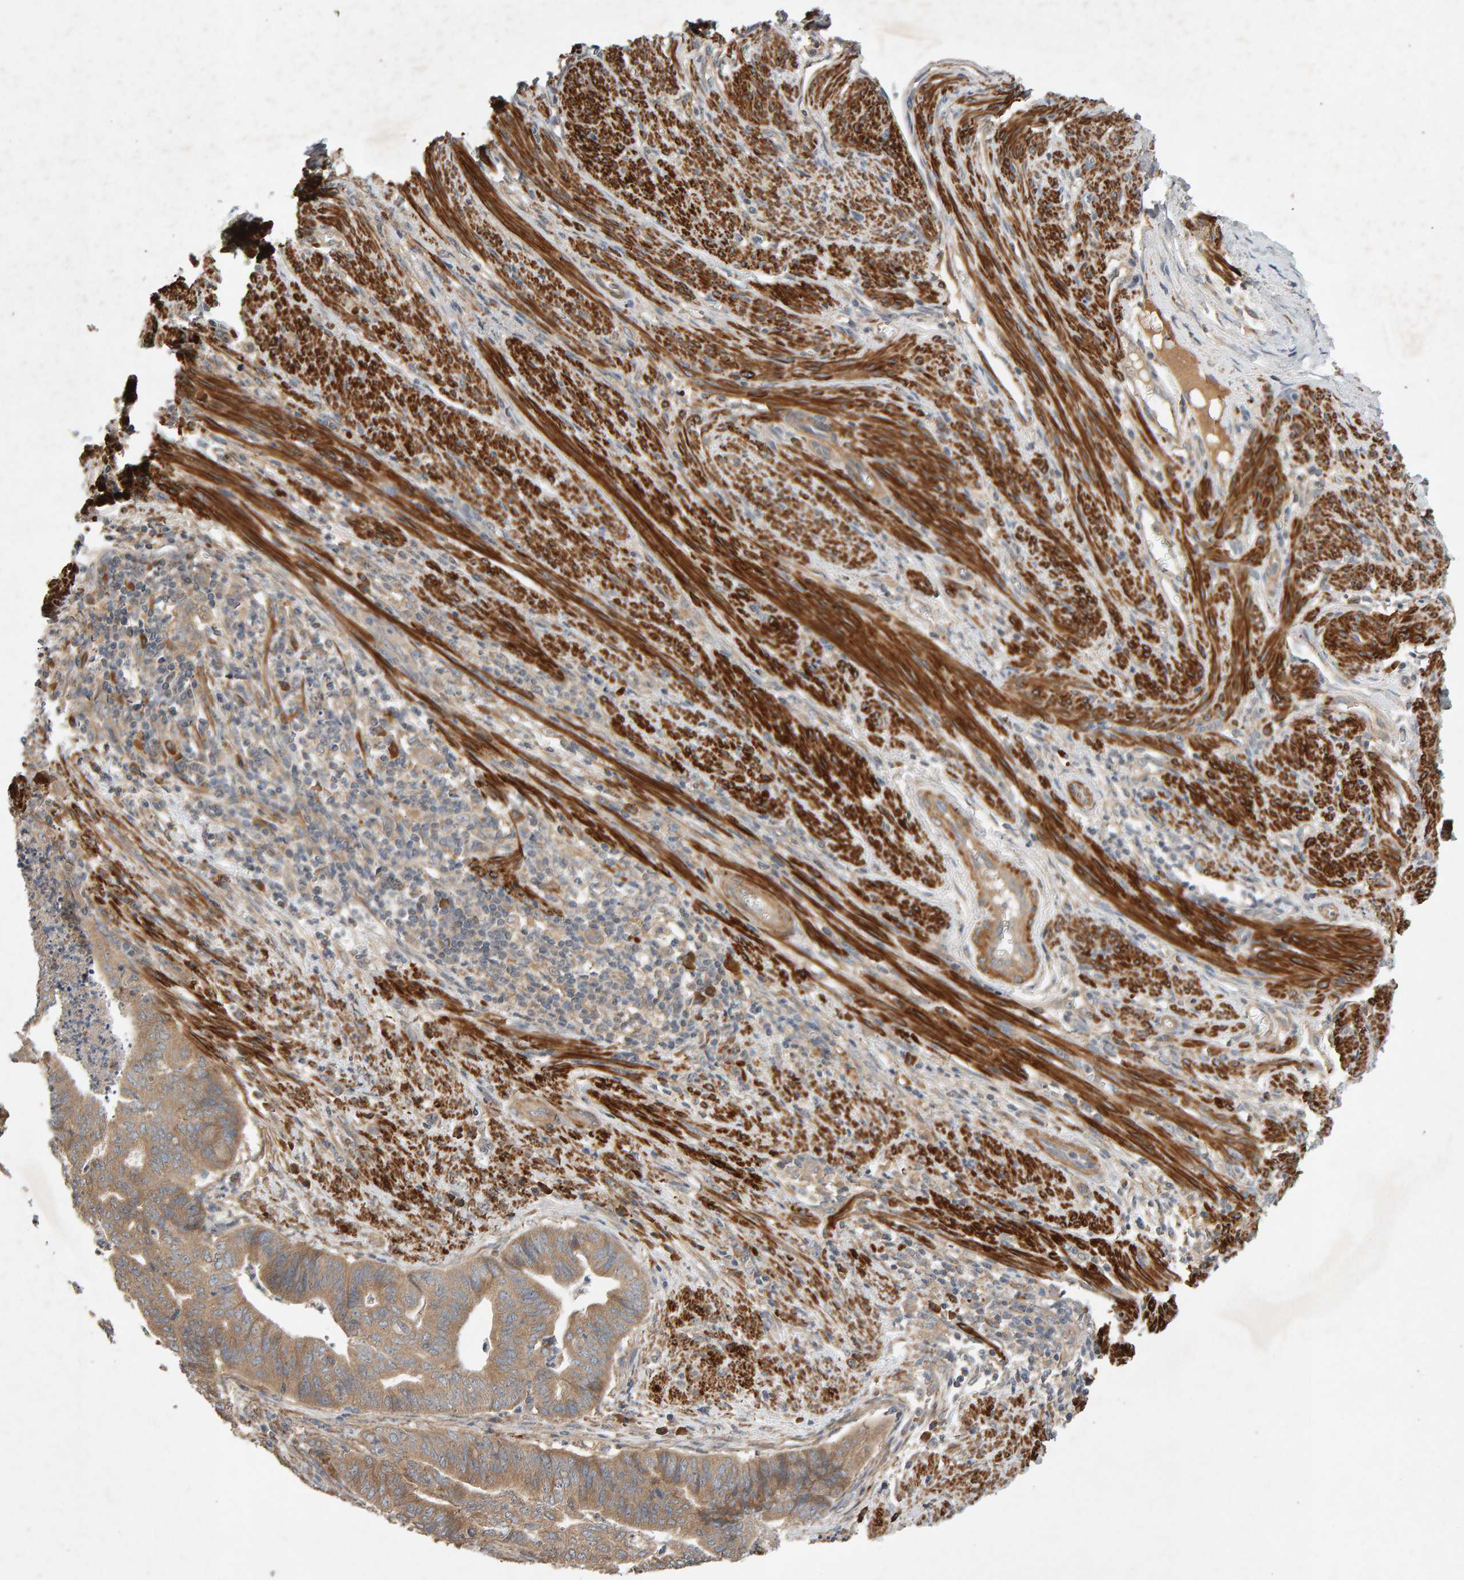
{"staining": {"intensity": "weak", "quantity": ">75%", "location": "cytoplasmic/membranous"}, "tissue": "endometrial cancer", "cell_type": "Tumor cells", "image_type": "cancer", "snomed": [{"axis": "morphology", "description": "Polyp, NOS"}, {"axis": "morphology", "description": "Adenocarcinoma, NOS"}, {"axis": "morphology", "description": "Adenoma, NOS"}, {"axis": "topography", "description": "Endometrium"}], "caption": "The micrograph reveals a brown stain indicating the presence of a protein in the cytoplasmic/membranous of tumor cells in endometrial cancer.", "gene": "RNF19A", "patient": {"sex": "female", "age": 79}}